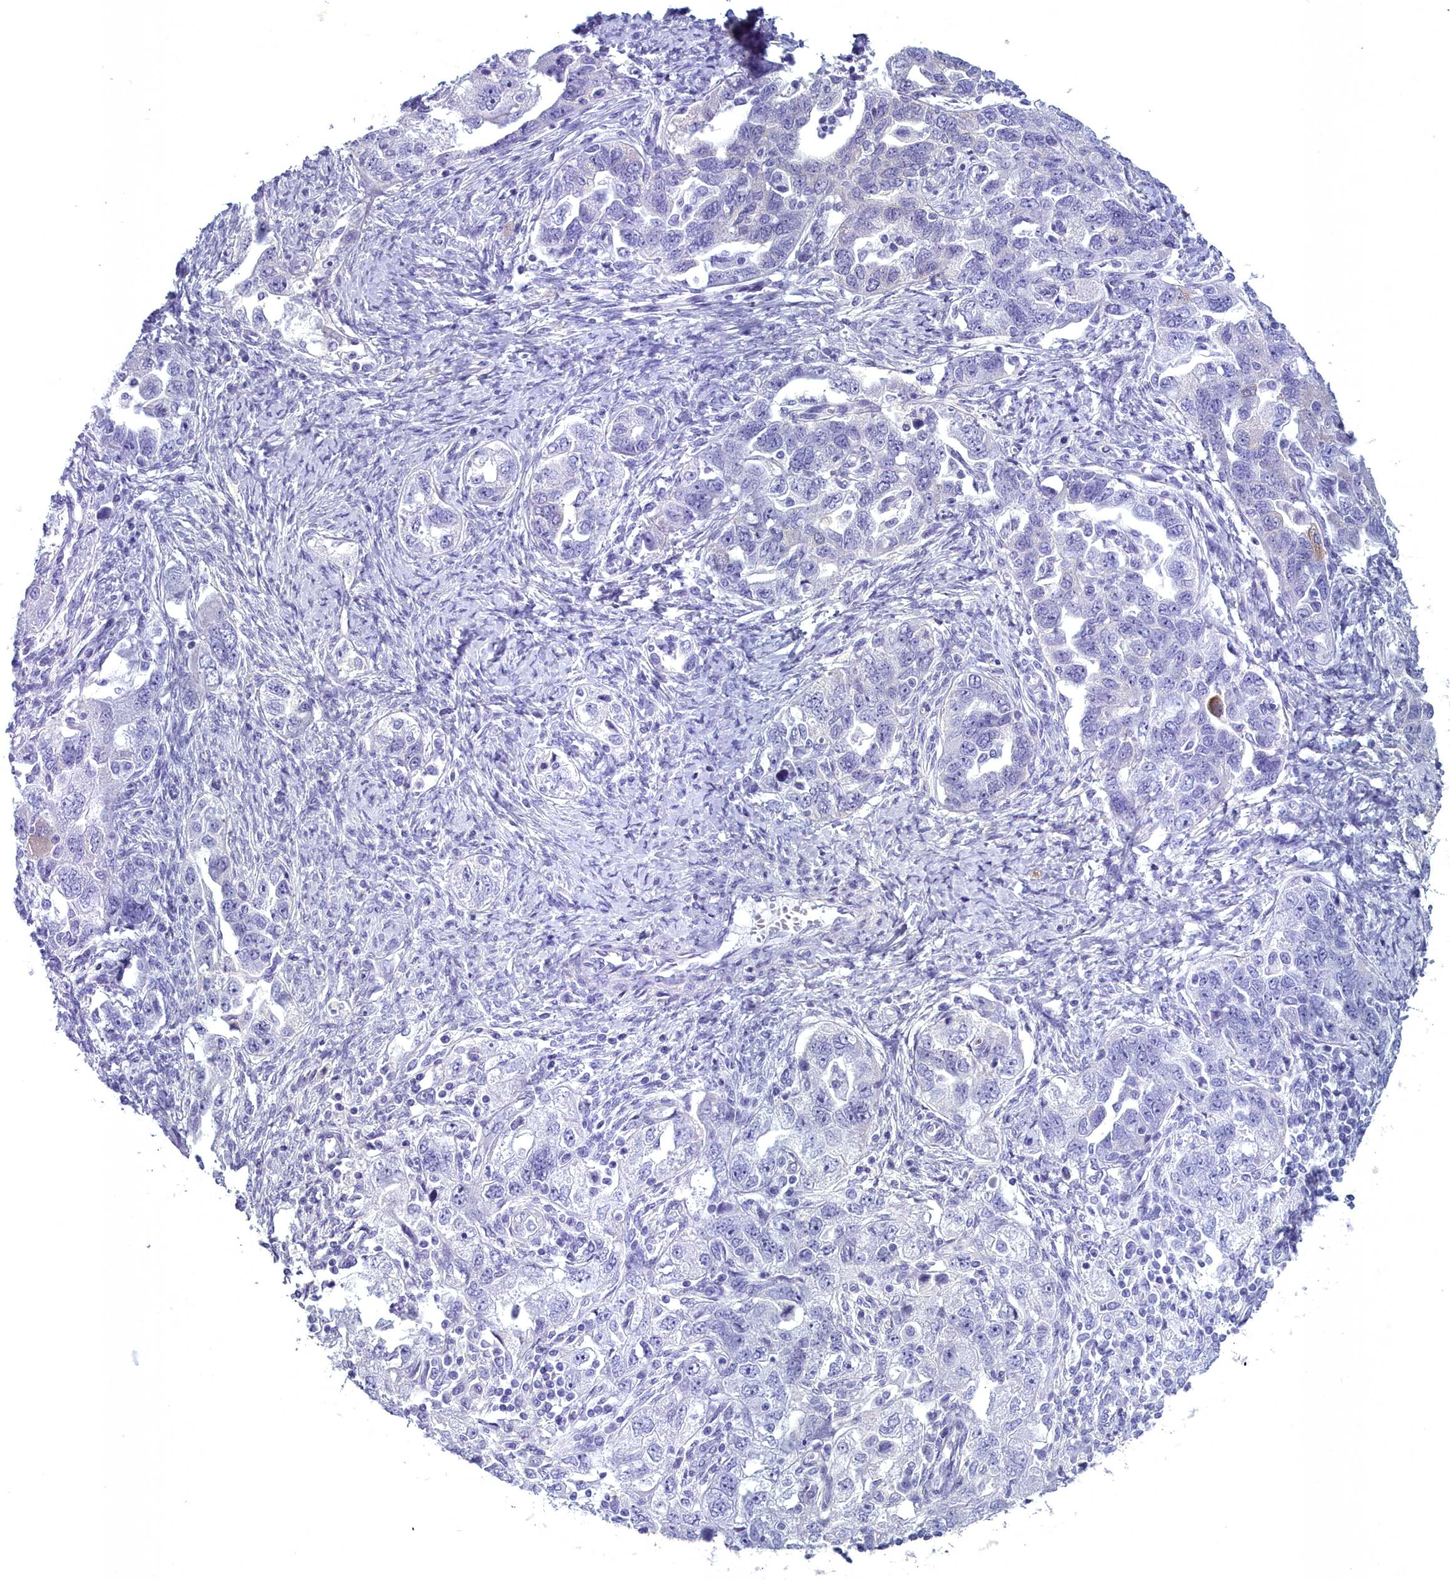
{"staining": {"intensity": "negative", "quantity": "none", "location": "none"}, "tissue": "ovarian cancer", "cell_type": "Tumor cells", "image_type": "cancer", "snomed": [{"axis": "morphology", "description": "Carcinoma, NOS"}, {"axis": "morphology", "description": "Cystadenocarcinoma, serous, NOS"}, {"axis": "topography", "description": "Ovary"}], "caption": "Protein analysis of ovarian serous cystadenocarcinoma reveals no significant staining in tumor cells.", "gene": "MAP6", "patient": {"sex": "female", "age": 69}}